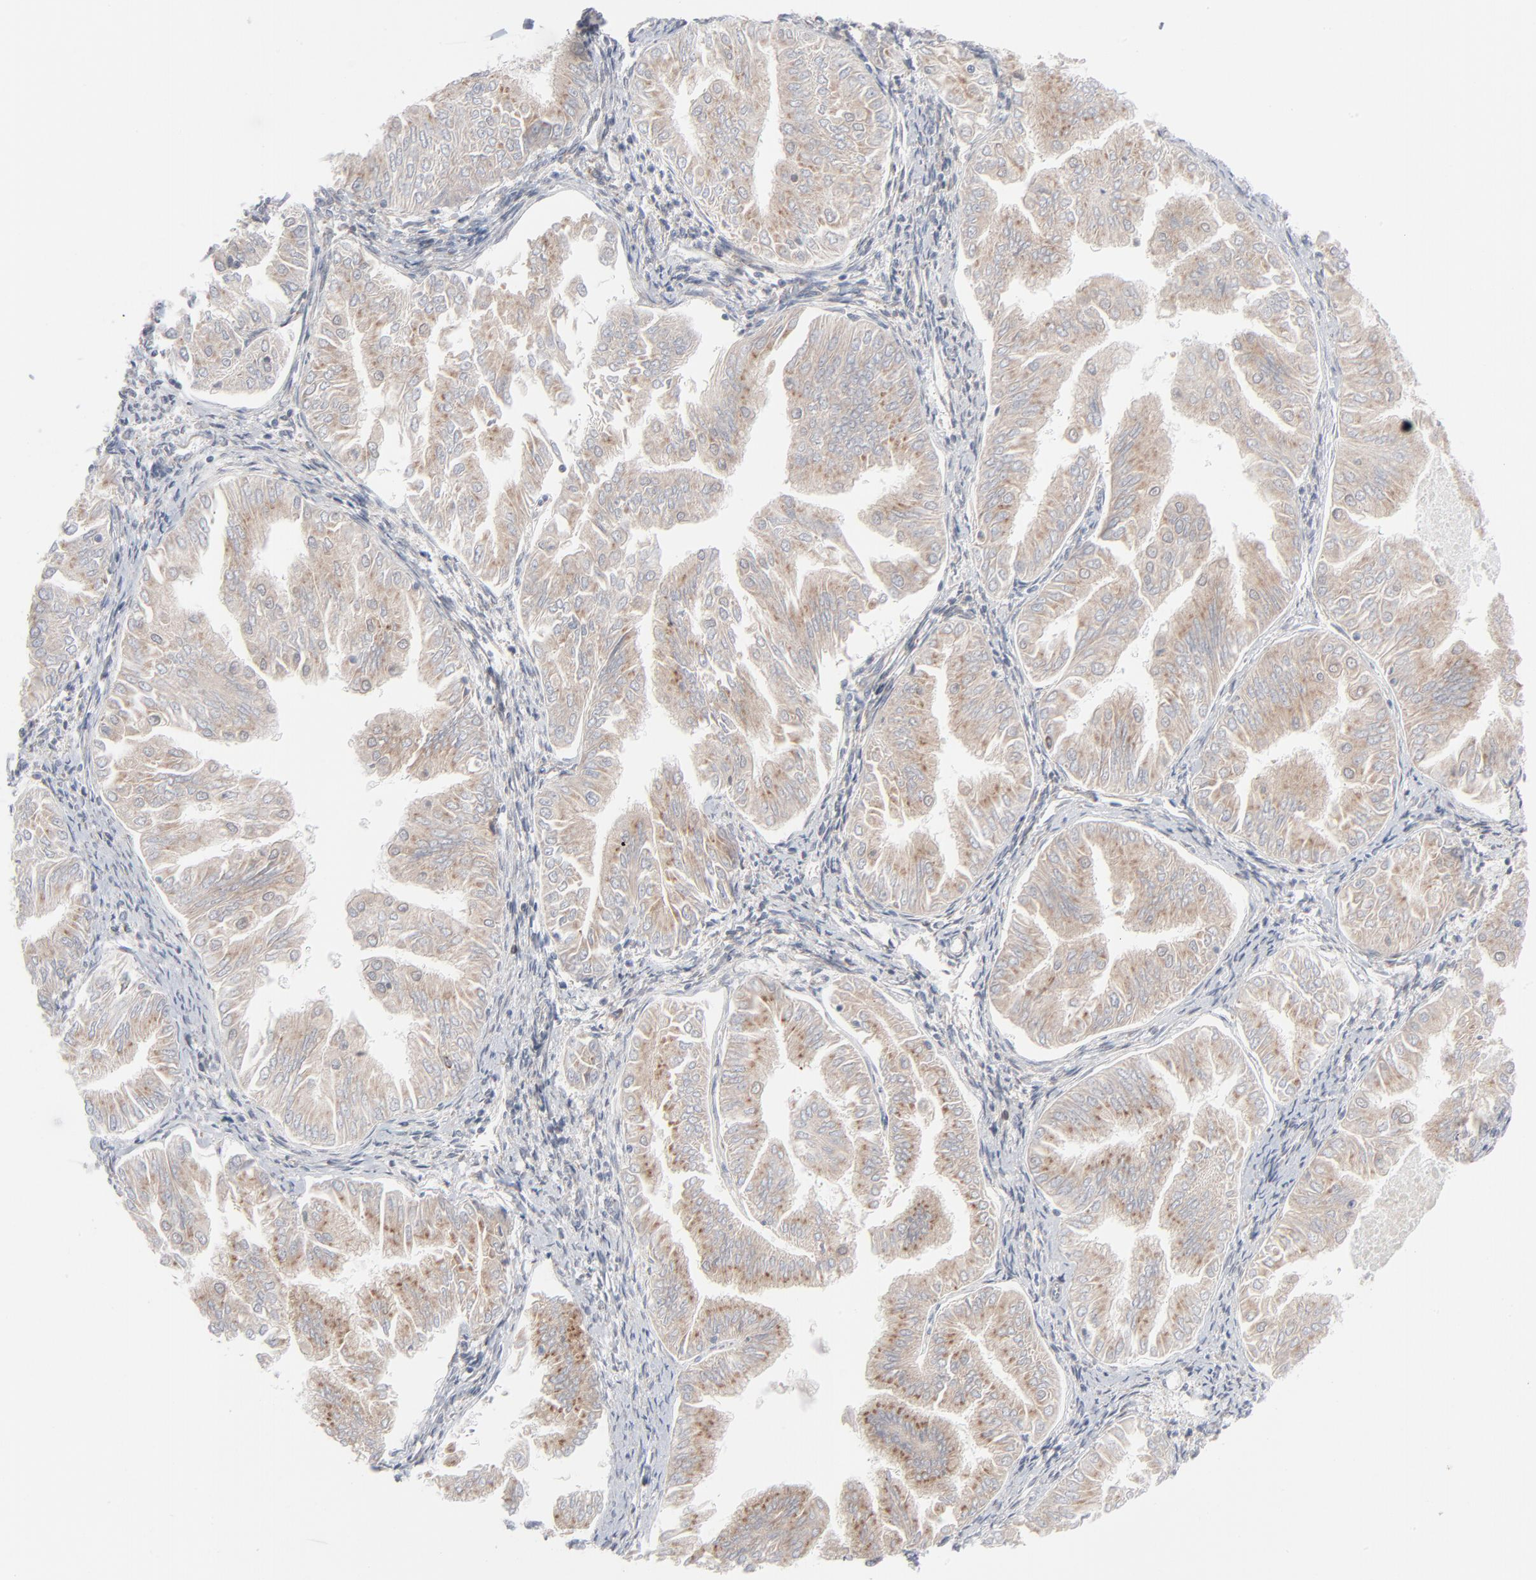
{"staining": {"intensity": "weak", "quantity": ">75%", "location": "cytoplasmic/membranous"}, "tissue": "endometrial cancer", "cell_type": "Tumor cells", "image_type": "cancer", "snomed": [{"axis": "morphology", "description": "Adenocarcinoma, NOS"}, {"axis": "topography", "description": "Endometrium"}], "caption": "About >75% of tumor cells in endometrial adenocarcinoma reveal weak cytoplasmic/membranous protein staining as visualized by brown immunohistochemical staining.", "gene": "KDSR", "patient": {"sex": "female", "age": 53}}